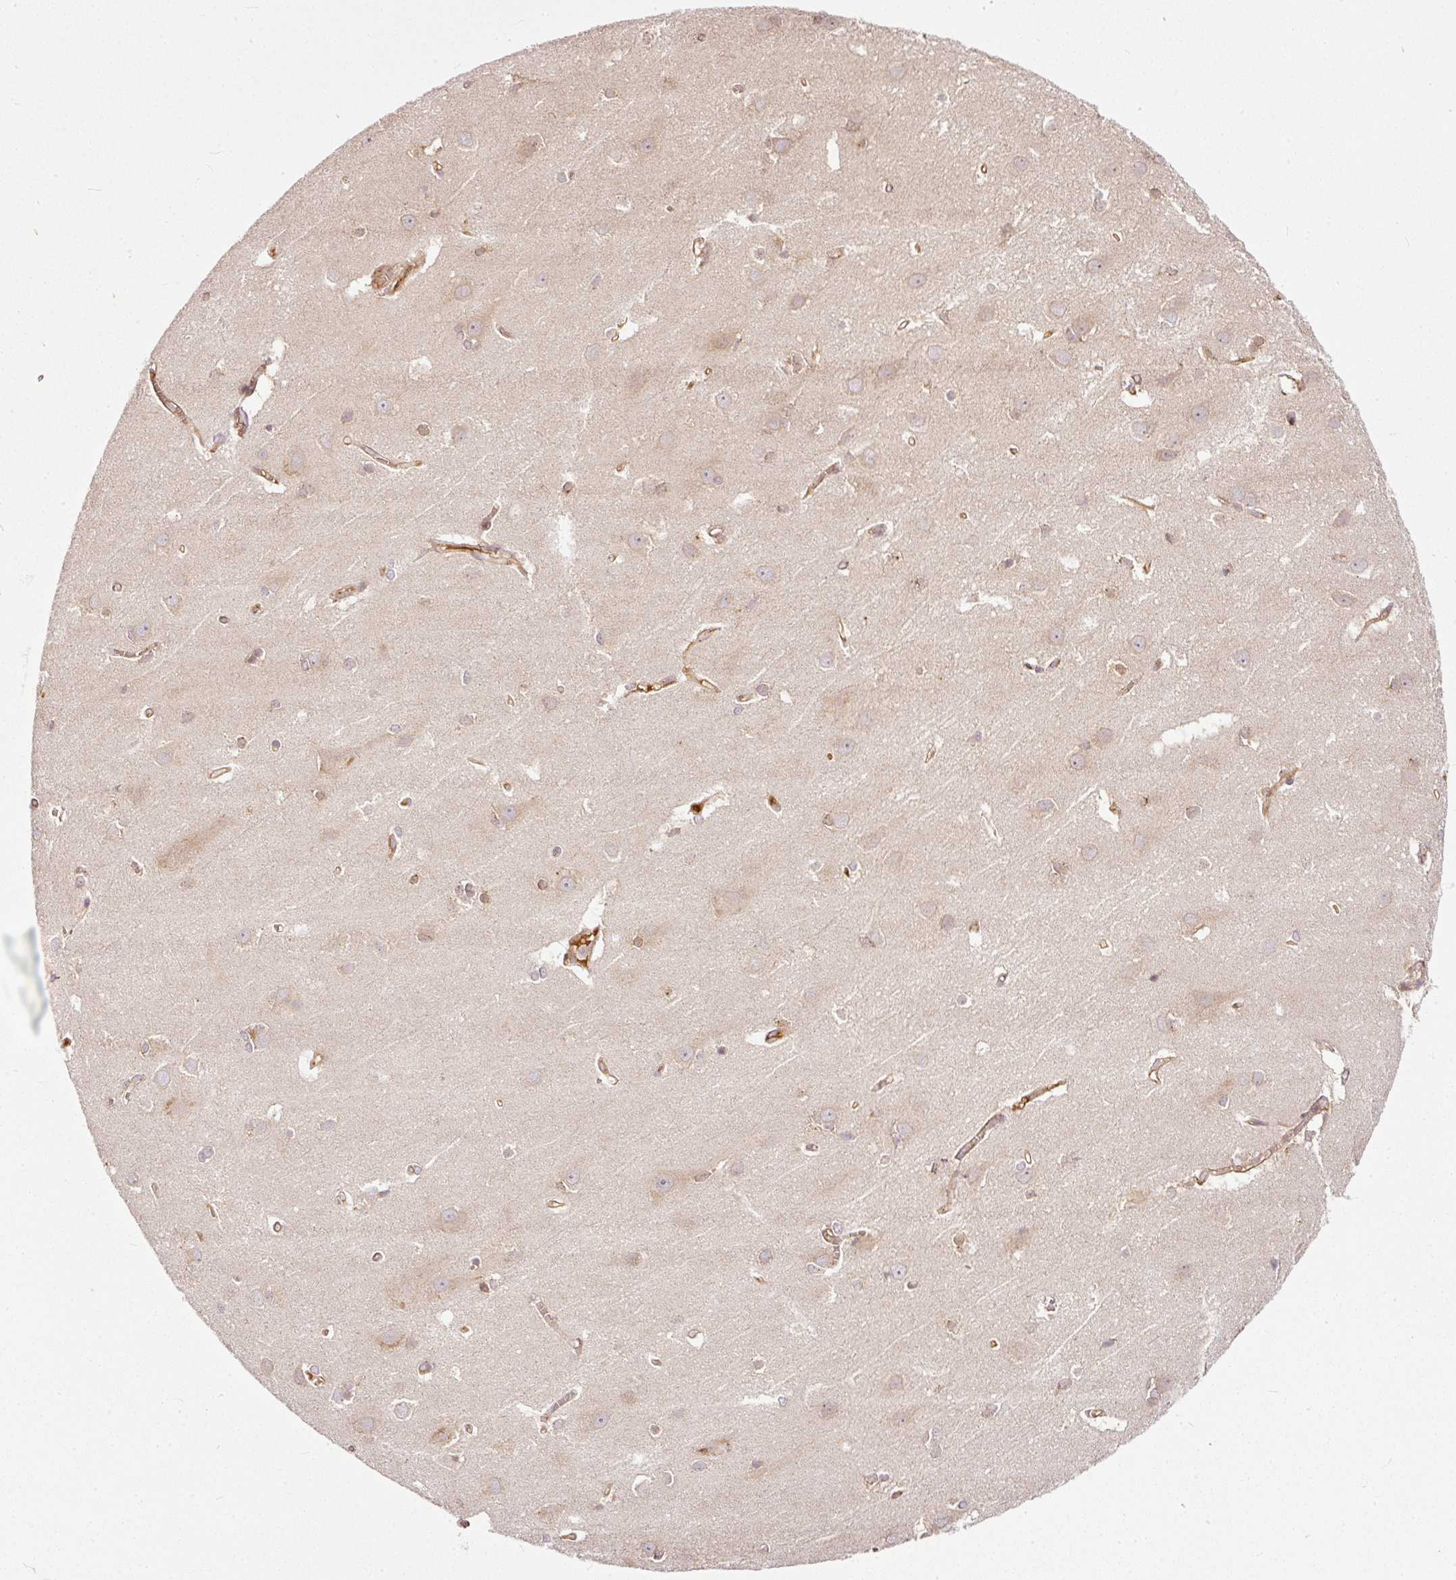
{"staining": {"intensity": "moderate", "quantity": ">75%", "location": "cytoplasmic/membranous"}, "tissue": "cerebral cortex", "cell_type": "Endothelial cells", "image_type": "normal", "snomed": [{"axis": "morphology", "description": "Normal tissue, NOS"}, {"axis": "topography", "description": "Cerebral cortex"}], "caption": "Immunohistochemical staining of benign cerebral cortex reveals >75% levels of moderate cytoplasmic/membranous protein positivity in approximately >75% of endothelial cells. (brown staining indicates protein expression, while blue staining denotes nuclei).", "gene": "MIF4GD", "patient": {"sex": "male", "age": 37}}